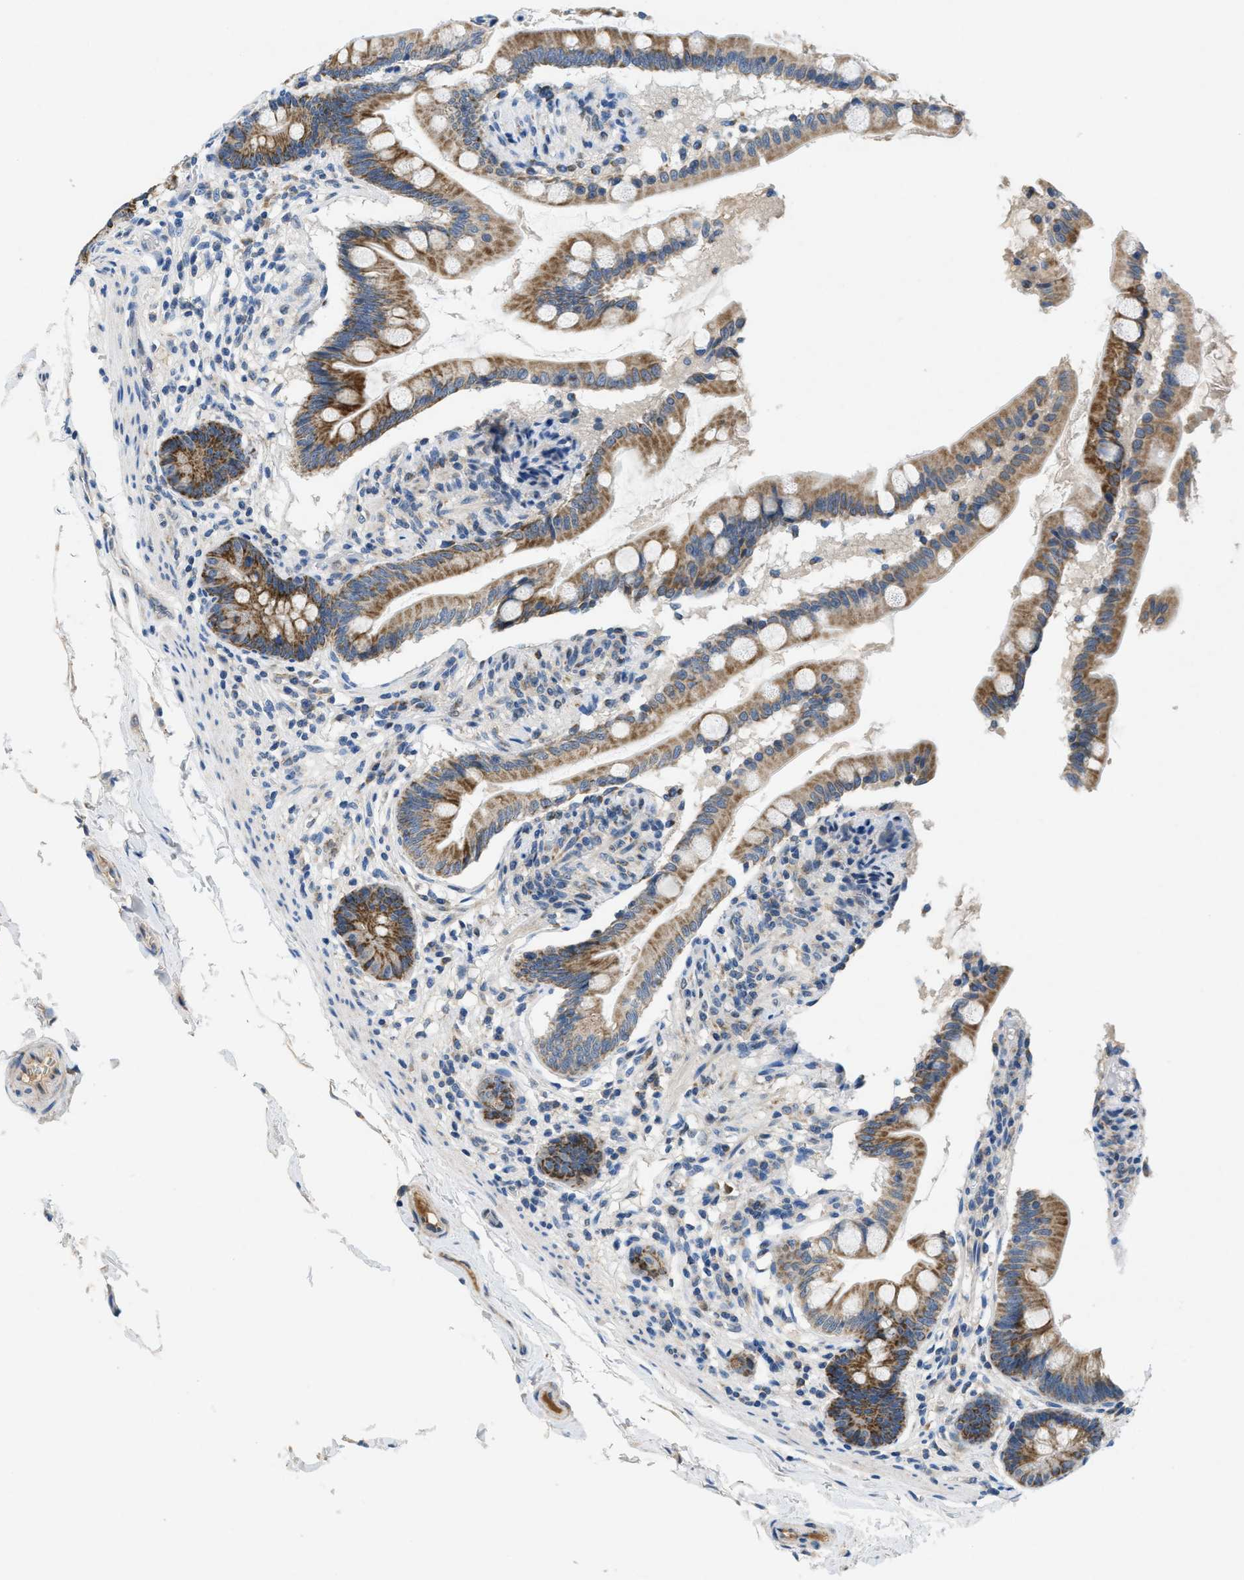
{"staining": {"intensity": "moderate", "quantity": ">75%", "location": "cytoplasmic/membranous"}, "tissue": "small intestine", "cell_type": "Glandular cells", "image_type": "normal", "snomed": [{"axis": "morphology", "description": "Normal tissue, NOS"}, {"axis": "topography", "description": "Small intestine"}], "caption": "IHC of benign small intestine shows medium levels of moderate cytoplasmic/membranous expression in approximately >75% of glandular cells.", "gene": "PNKD", "patient": {"sex": "female", "age": 56}}